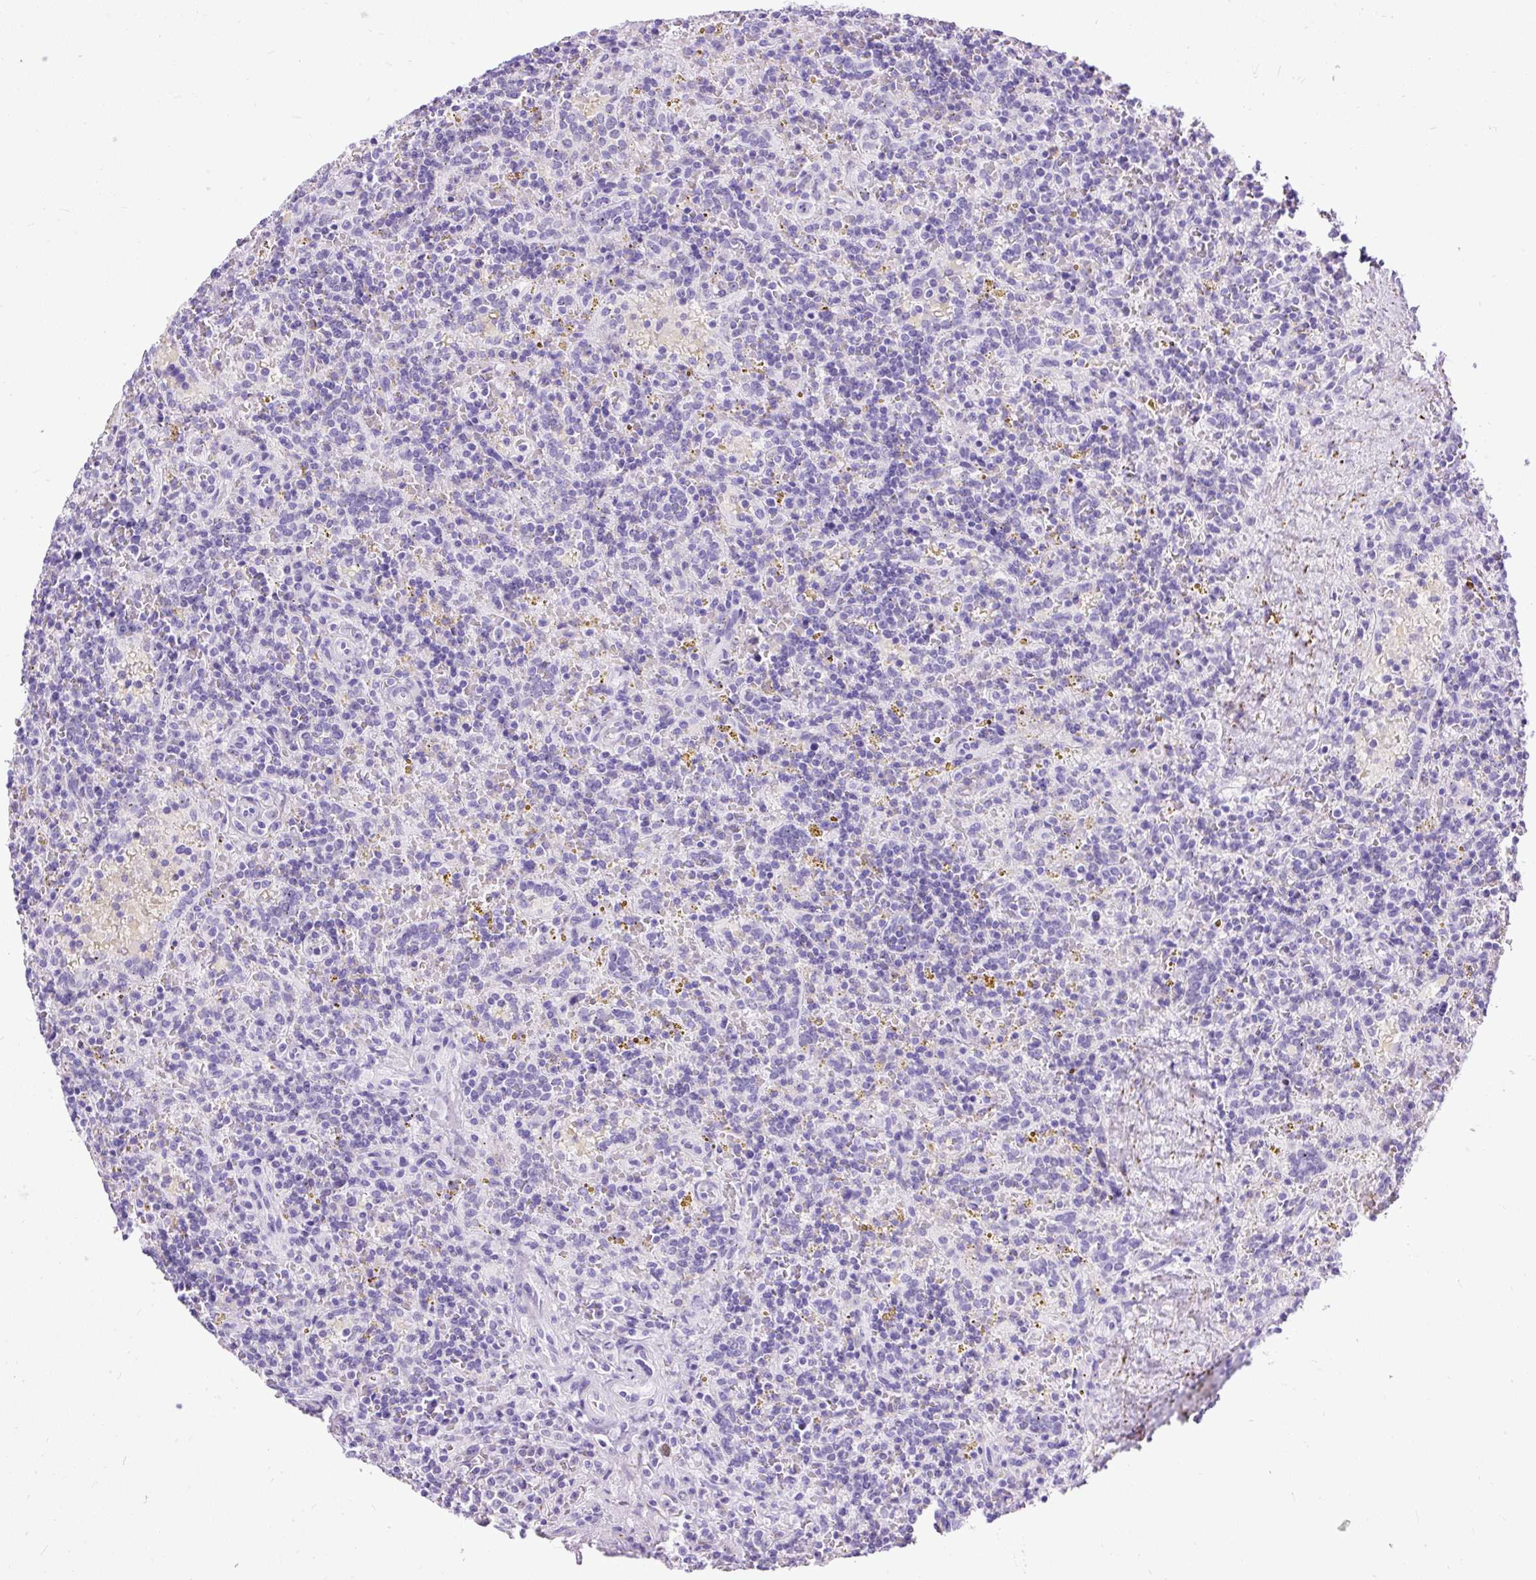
{"staining": {"intensity": "negative", "quantity": "none", "location": "none"}, "tissue": "lymphoma", "cell_type": "Tumor cells", "image_type": "cancer", "snomed": [{"axis": "morphology", "description": "Malignant lymphoma, non-Hodgkin's type, Low grade"}, {"axis": "topography", "description": "Spleen"}], "caption": "A high-resolution micrograph shows immunohistochemistry (IHC) staining of lymphoma, which exhibits no significant expression in tumor cells. Nuclei are stained in blue.", "gene": "ZNF256", "patient": {"sex": "male", "age": 67}}